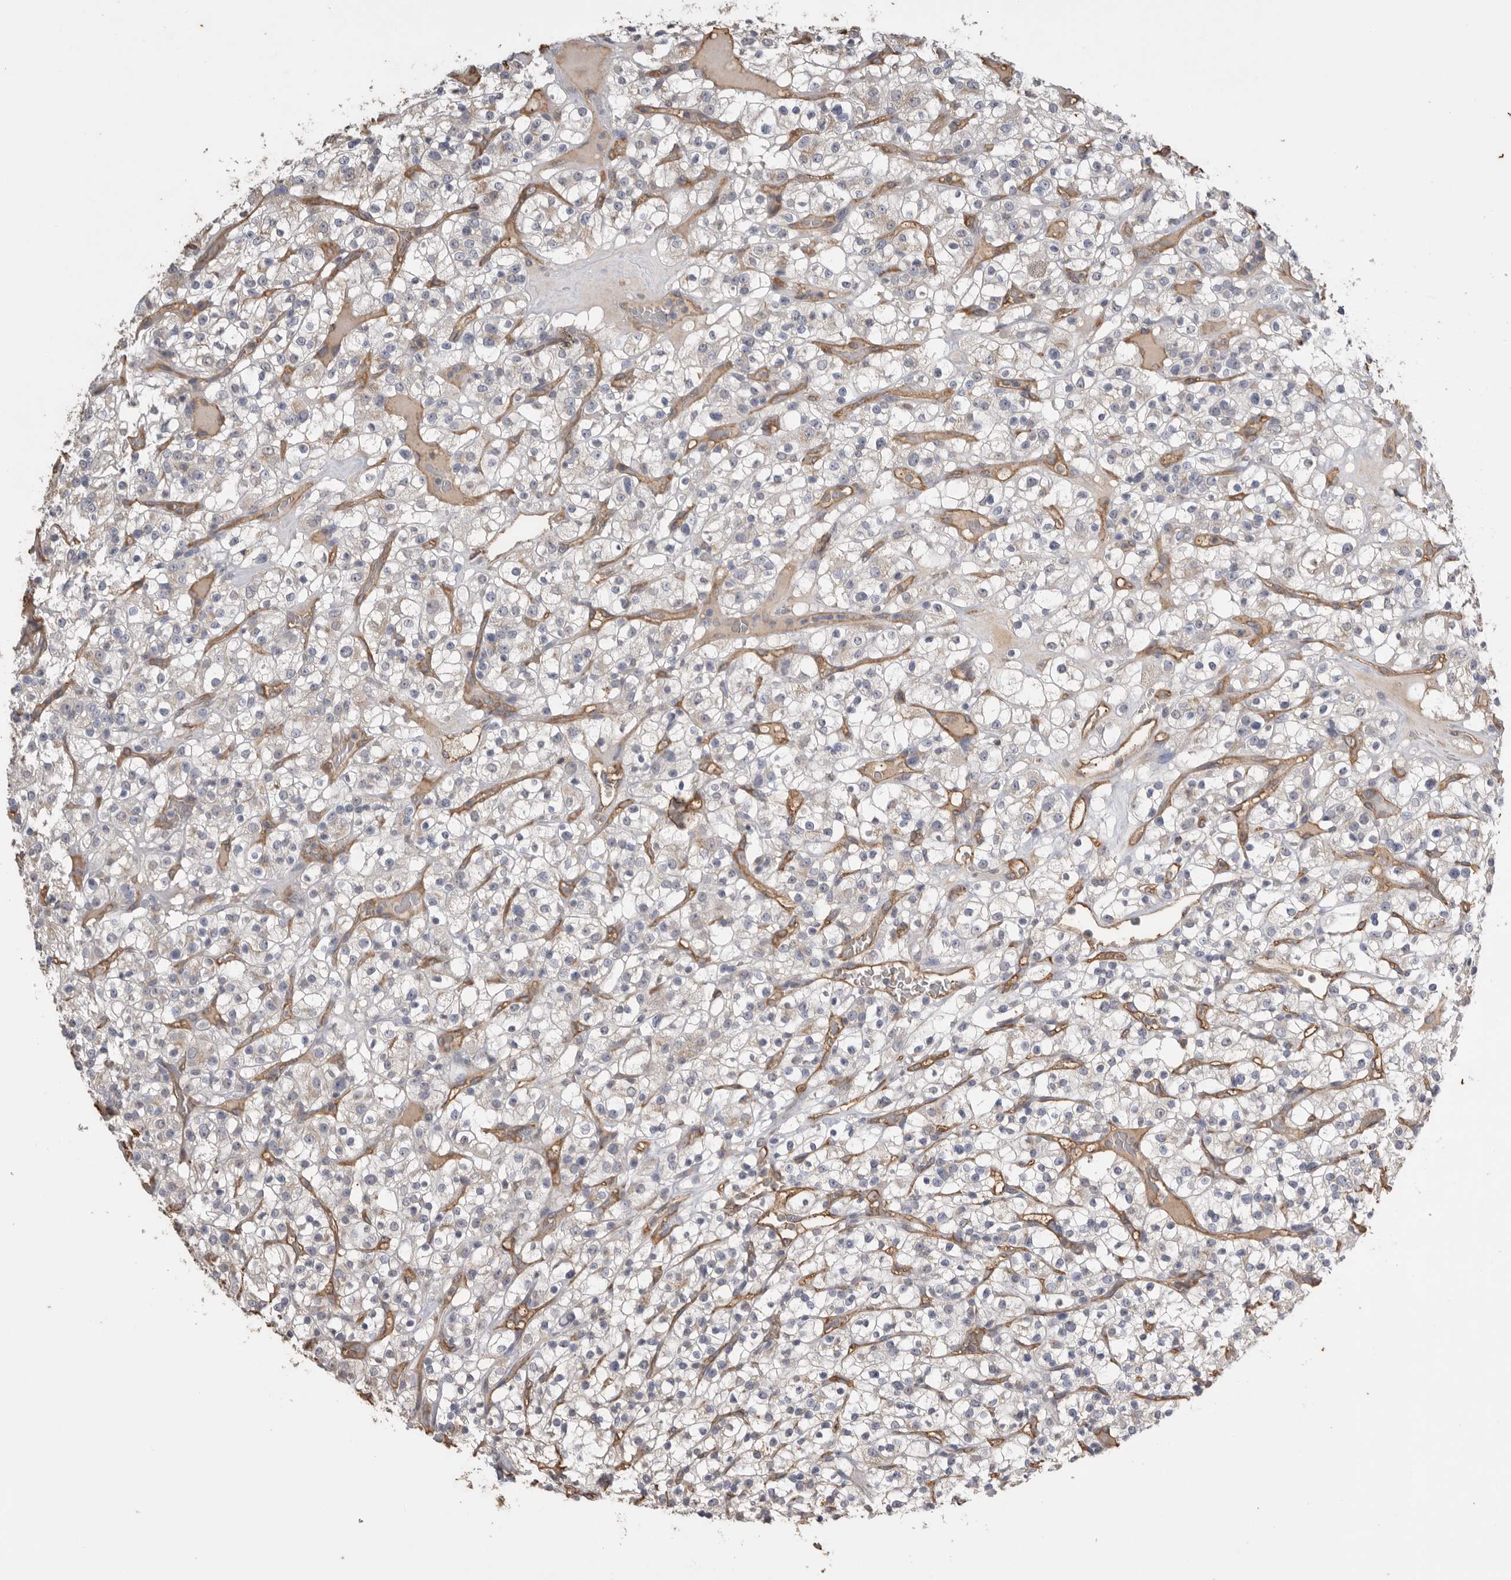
{"staining": {"intensity": "negative", "quantity": "none", "location": "none"}, "tissue": "renal cancer", "cell_type": "Tumor cells", "image_type": "cancer", "snomed": [{"axis": "morphology", "description": "Normal tissue, NOS"}, {"axis": "morphology", "description": "Adenocarcinoma, NOS"}, {"axis": "topography", "description": "Kidney"}], "caption": "A histopathology image of human renal adenocarcinoma is negative for staining in tumor cells.", "gene": "IL27", "patient": {"sex": "female", "age": 72}}